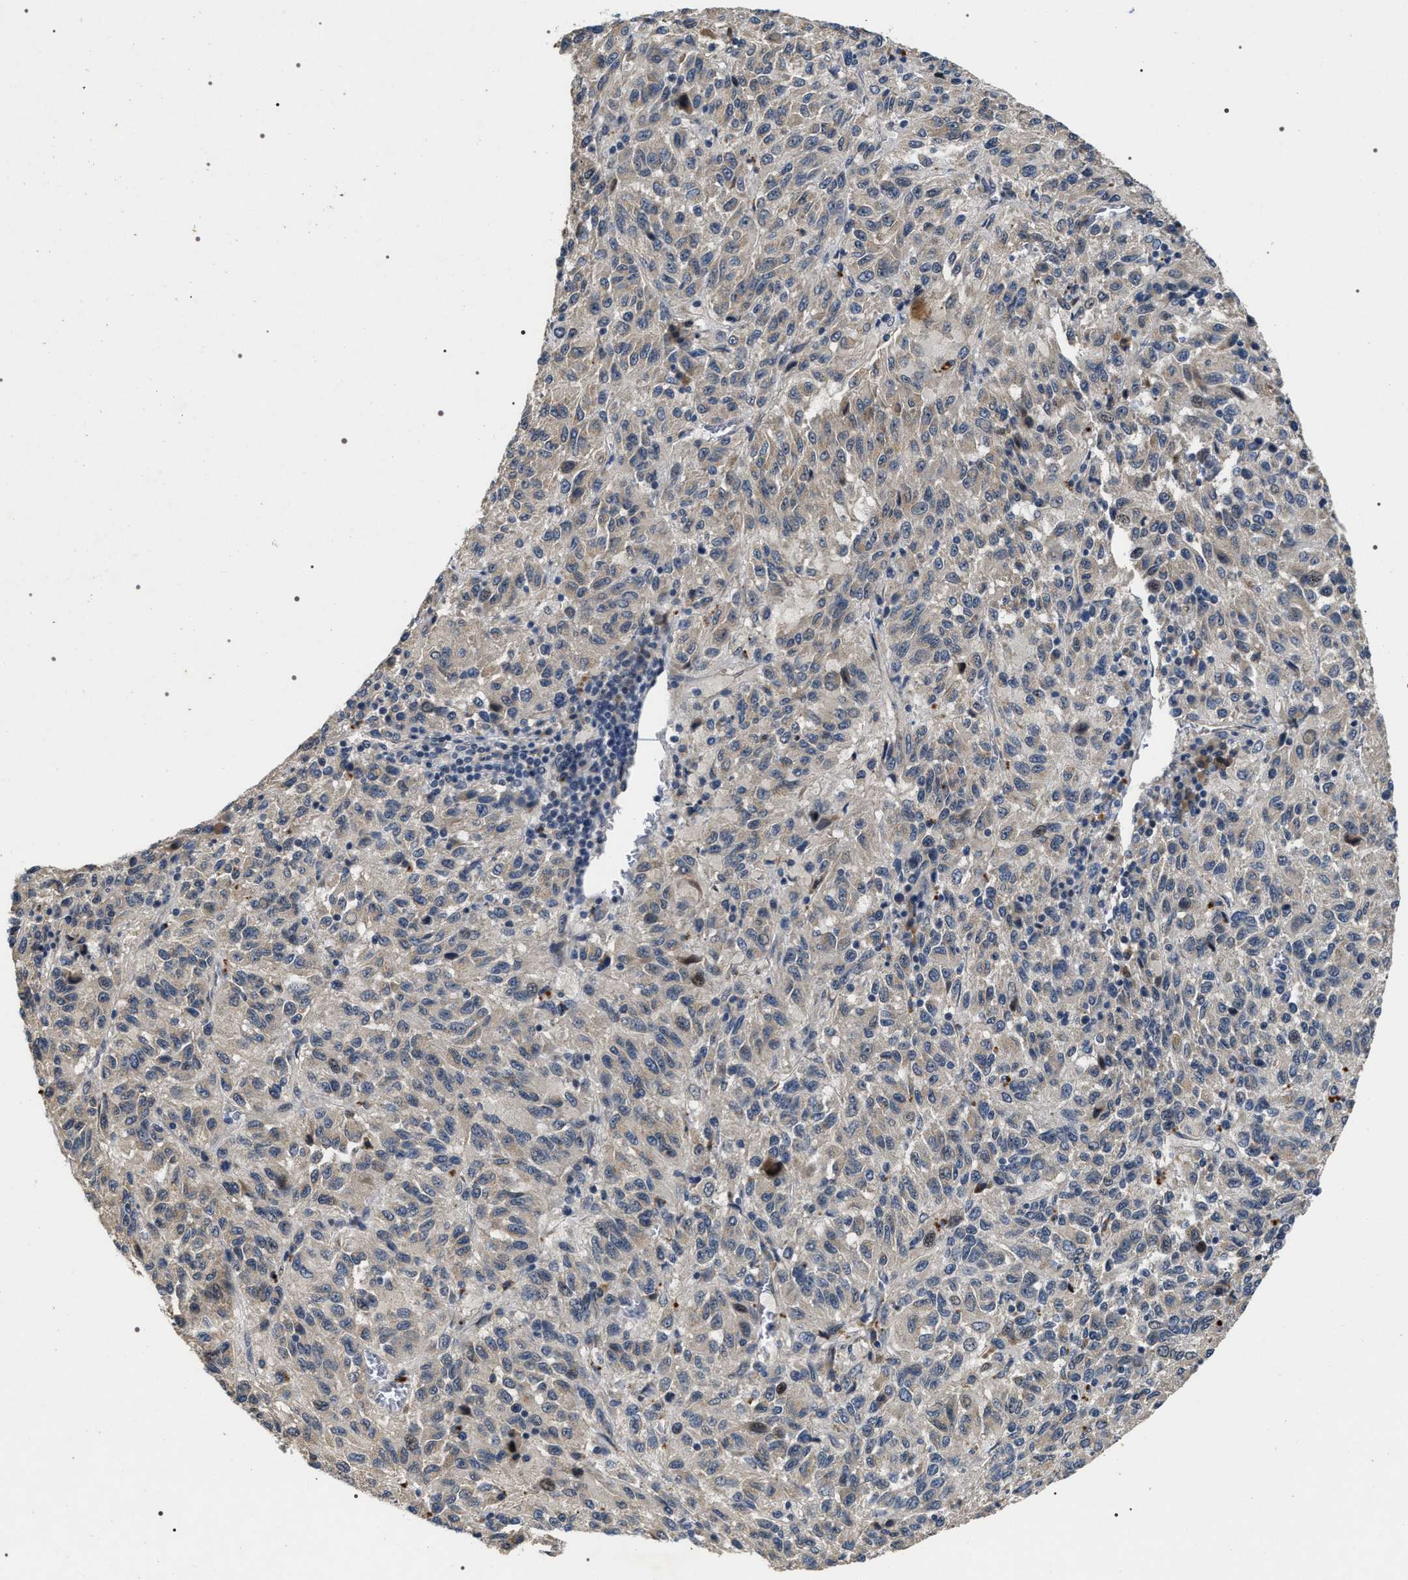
{"staining": {"intensity": "negative", "quantity": "none", "location": "none"}, "tissue": "melanoma", "cell_type": "Tumor cells", "image_type": "cancer", "snomed": [{"axis": "morphology", "description": "Malignant melanoma, Metastatic site"}, {"axis": "topography", "description": "Lung"}], "caption": "Immunohistochemistry (IHC) image of neoplastic tissue: human malignant melanoma (metastatic site) stained with DAB shows no significant protein staining in tumor cells. The staining was performed using DAB to visualize the protein expression in brown, while the nuclei were stained in blue with hematoxylin (Magnification: 20x).", "gene": "IFT81", "patient": {"sex": "male", "age": 64}}